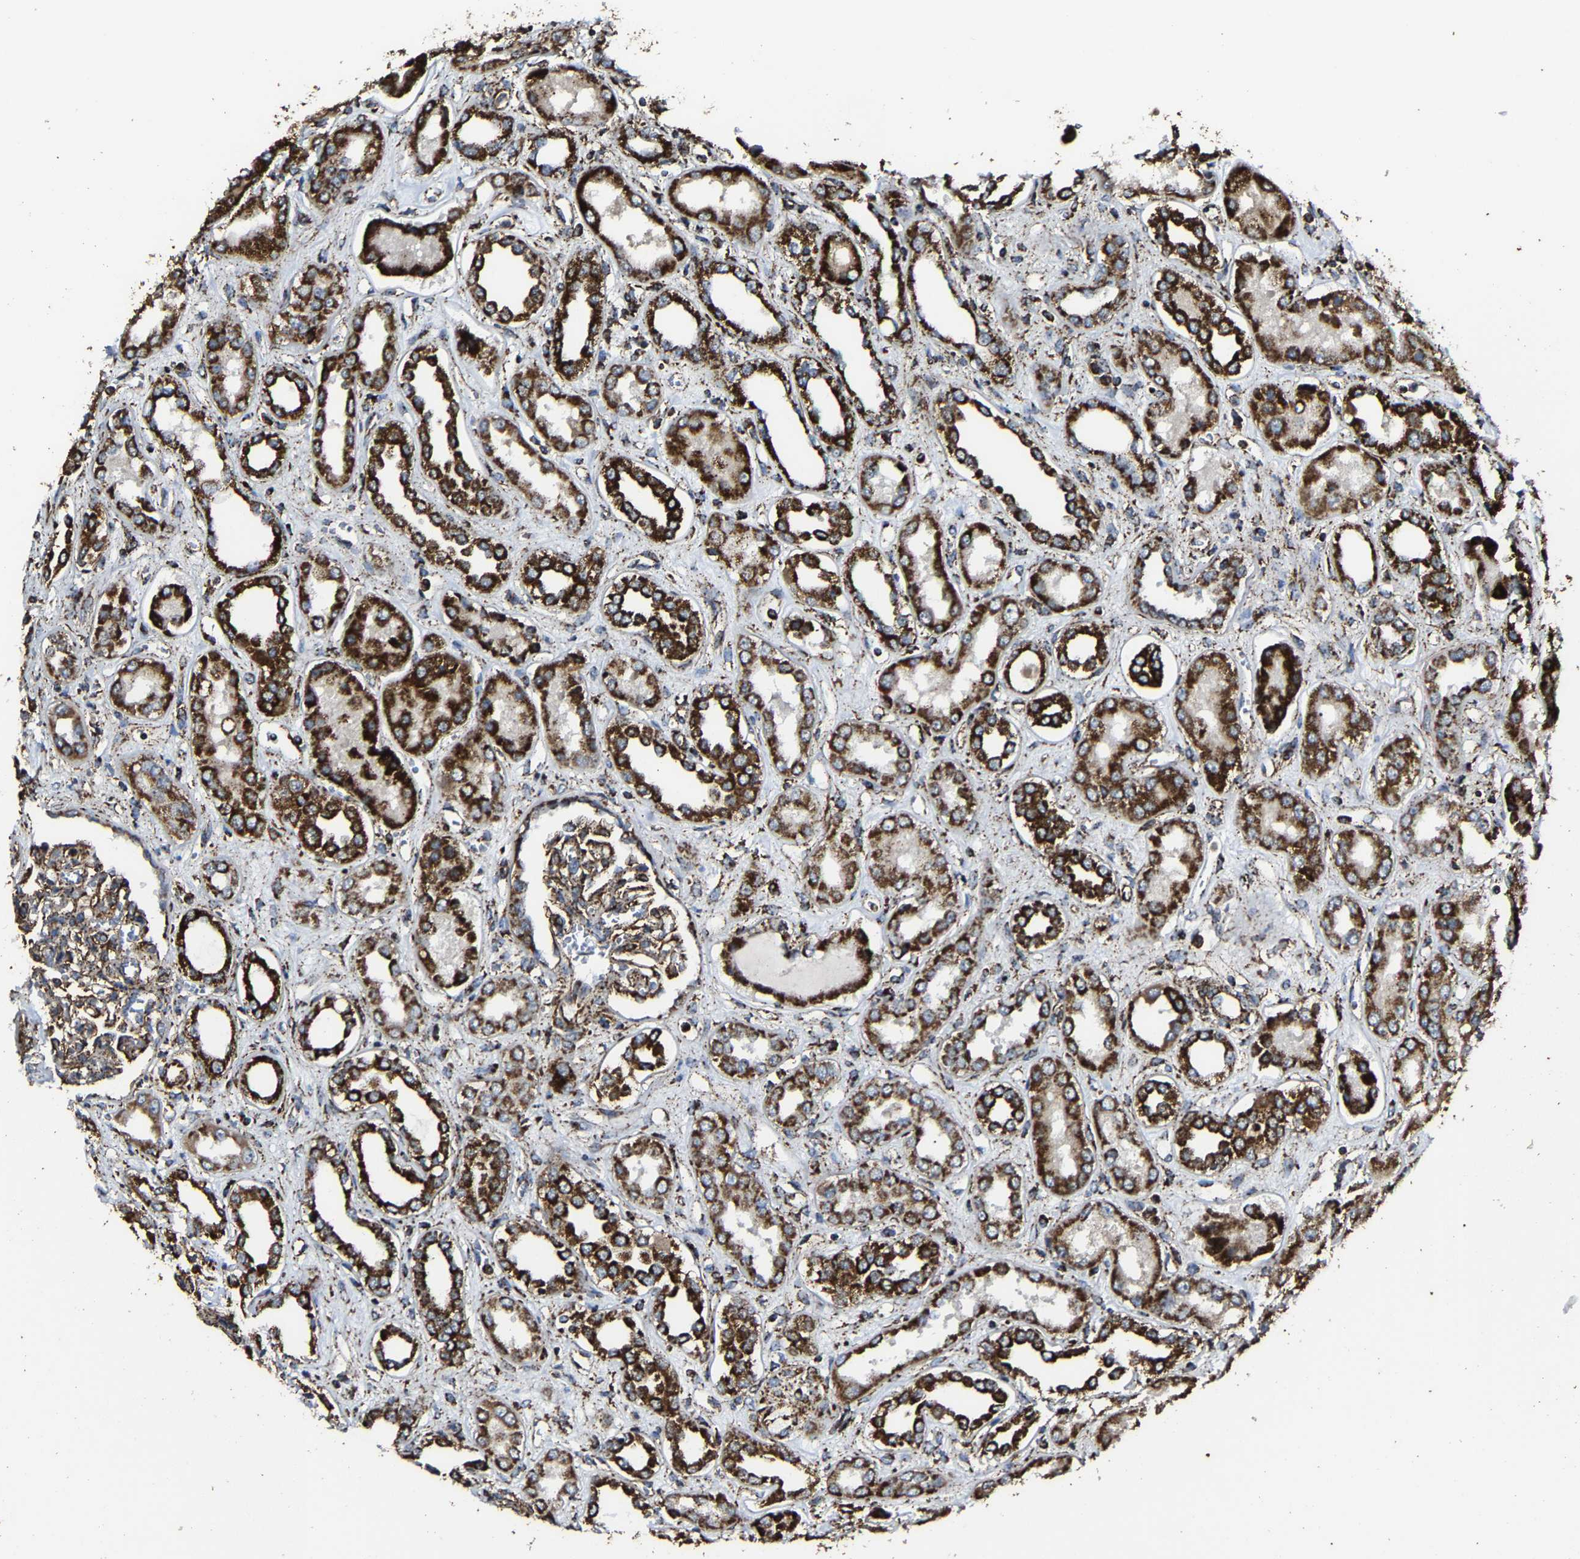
{"staining": {"intensity": "moderate", "quantity": ">75%", "location": "cytoplasmic/membranous"}, "tissue": "kidney", "cell_type": "Cells in glomeruli", "image_type": "normal", "snomed": [{"axis": "morphology", "description": "Normal tissue, NOS"}, {"axis": "topography", "description": "Kidney"}], "caption": "Immunohistochemical staining of normal kidney shows moderate cytoplasmic/membranous protein expression in about >75% of cells in glomeruli.", "gene": "NDUFV3", "patient": {"sex": "male", "age": 59}}